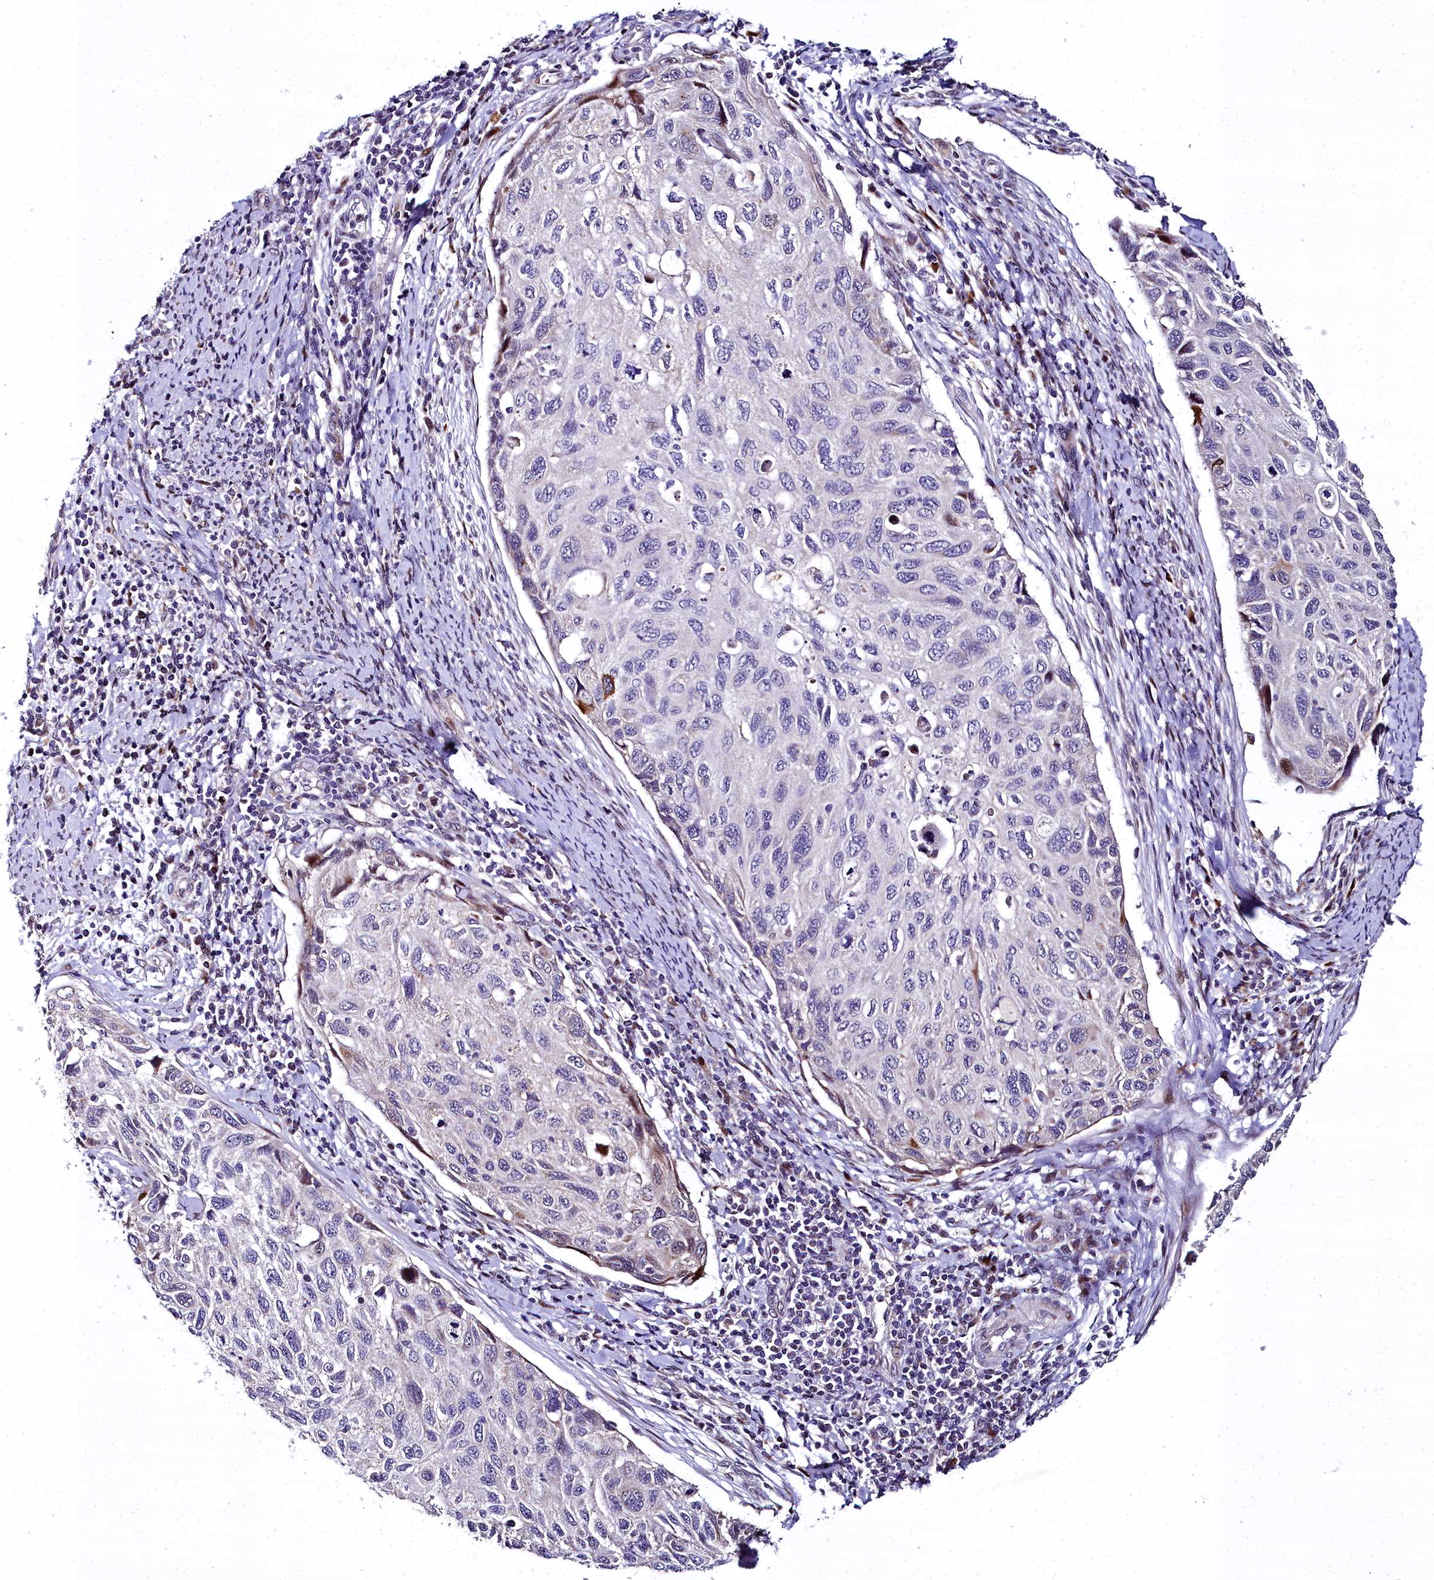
{"staining": {"intensity": "negative", "quantity": "none", "location": "none"}, "tissue": "cervical cancer", "cell_type": "Tumor cells", "image_type": "cancer", "snomed": [{"axis": "morphology", "description": "Squamous cell carcinoma, NOS"}, {"axis": "topography", "description": "Cervix"}], "caption": "Protein analysis of cervical cancer (squamous cell carcinoma) exhibits no significant expression in tumor cells.", "gene": "AP1M1", "patient": {"sex": "female", "age": 70}}